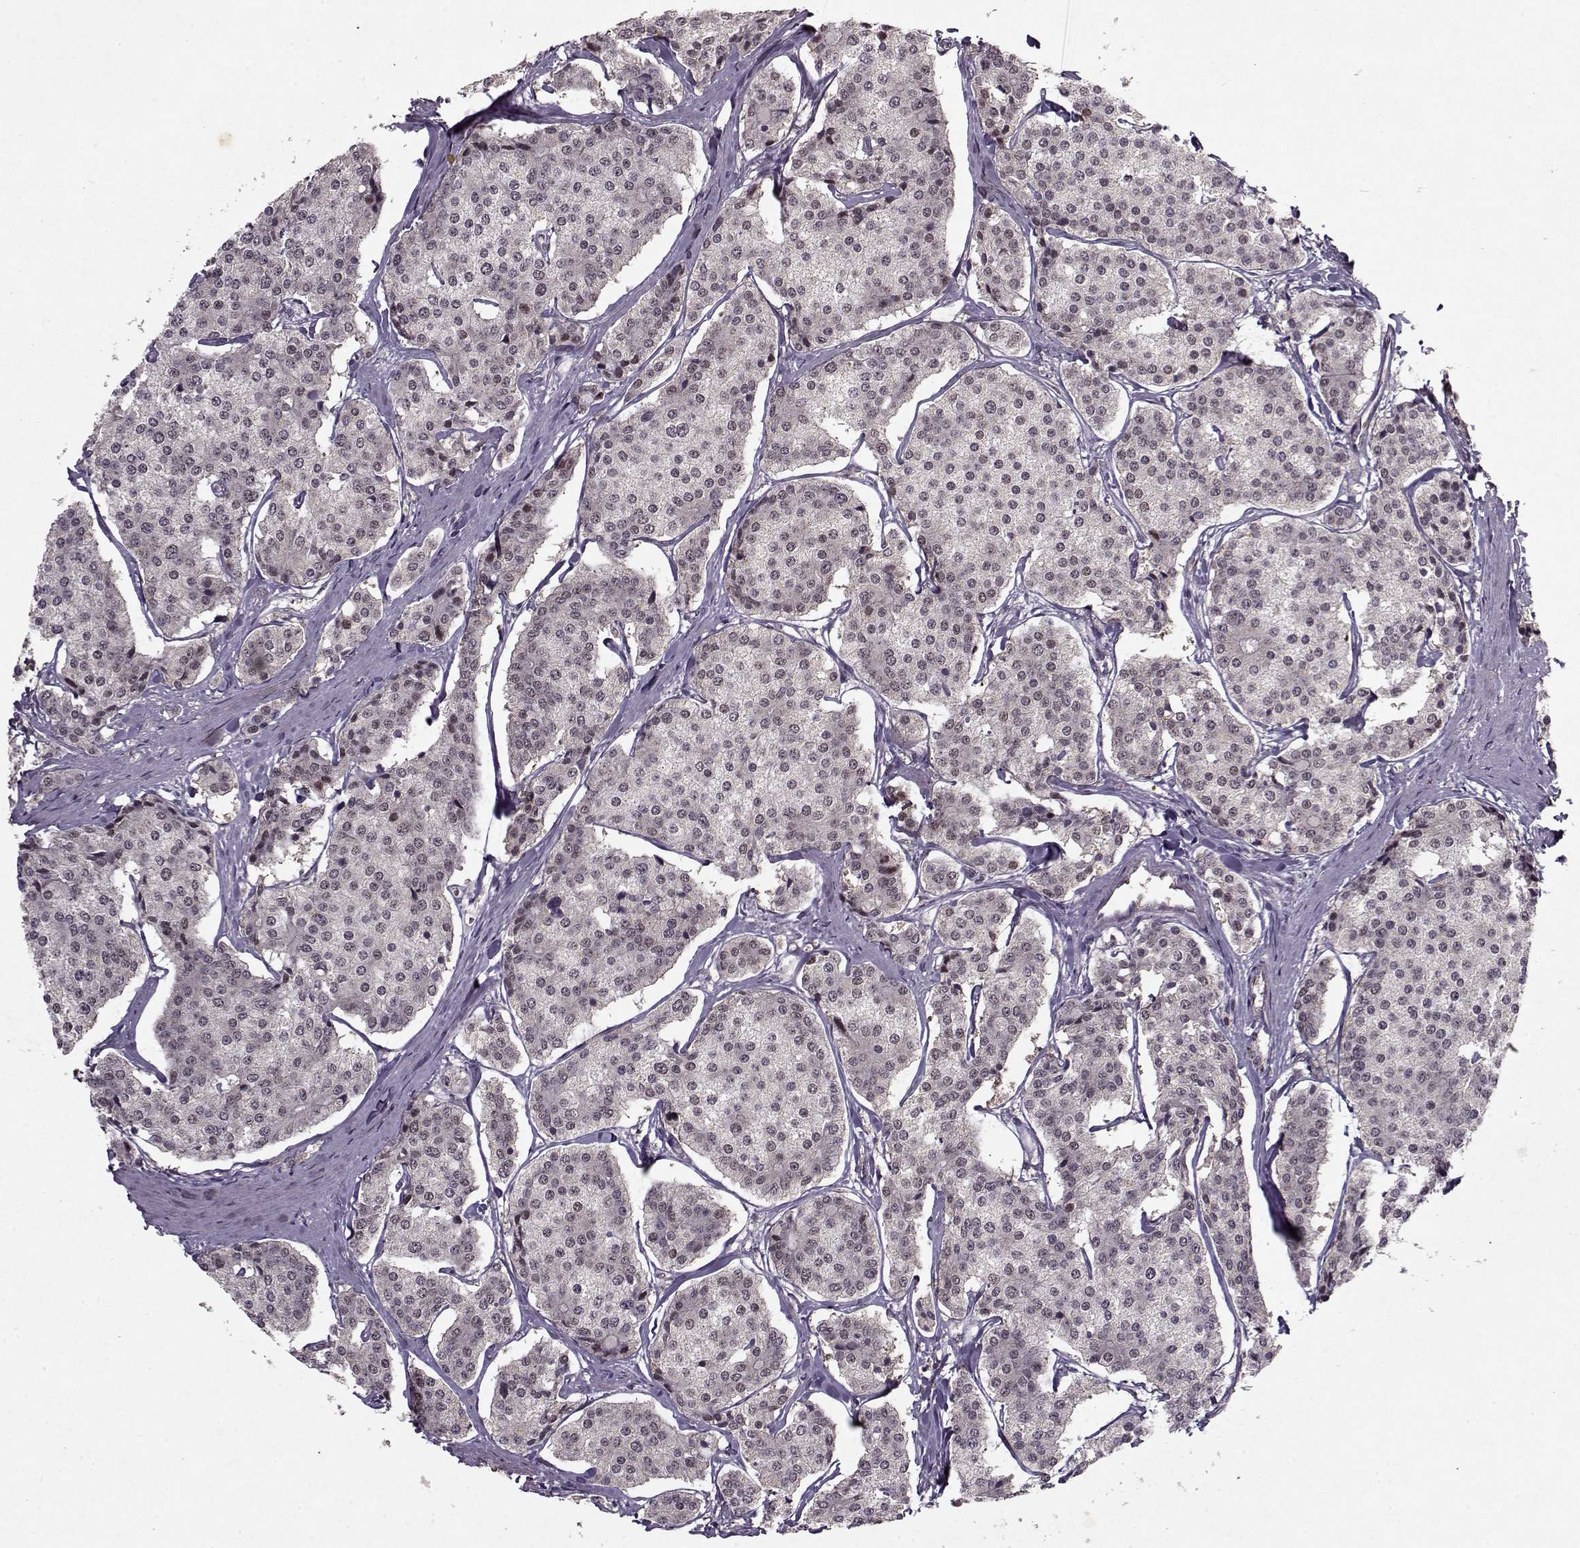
{"staining": {"intensity": "negative", "quantity": "none", "location": "none"}, "tissue": "carcinoid", "cell_type": "Tumor cells", "image_type": "cancer", "snomed": [{"axis": "morphology", "description": "Carcinoid, malignant, NOS"}, {"axis": "topography", "description": "Small intestine"}], "caption": "Tumor cells are negative for protein expression in human malignant carcinoid.", "gene": "PSMA7", "patient": {"sex": "female", "age": 65}}